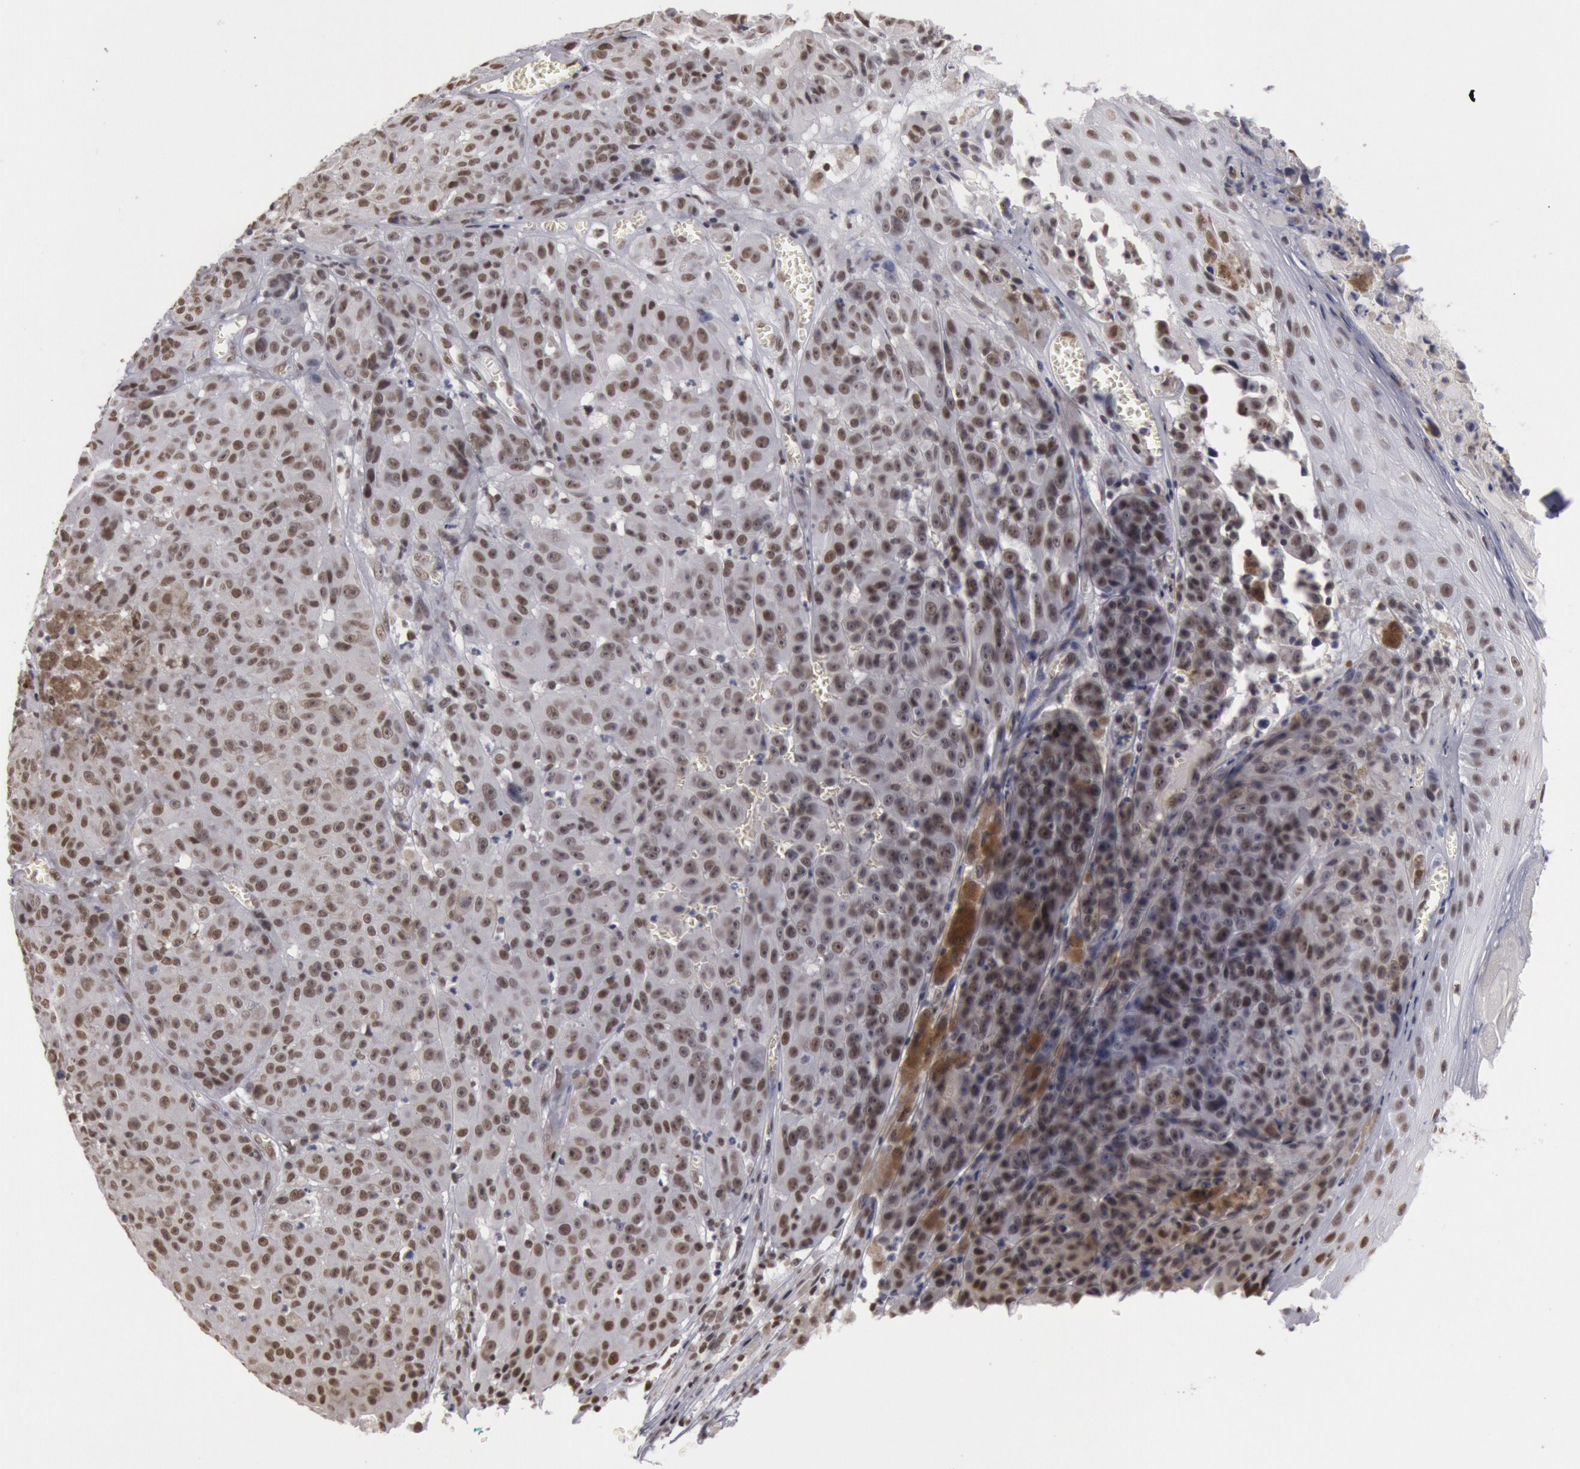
{"staining": {"intensity": "moderate", "quantity": ">75%", "location": "nuclear"}, "tissue": "melanoma", "cell_type": "Tumor cells", "image_type": "cancer", "snomed": [{"axis": "morphology", "description": "Malignant melanoma, NOS"}, {"axis": "topography", "description": "Skin"}], "caption": "Melanoma stained with DAB immunohistochemistry (IHC) reveals medium levels of moderate nuclear staining in approximately >75% of tumor cells. (Brightfield microscopy of DAB IHC at high magnification).", "gene": "ESS2", "patient": {"sex": "male", "age": 40}}